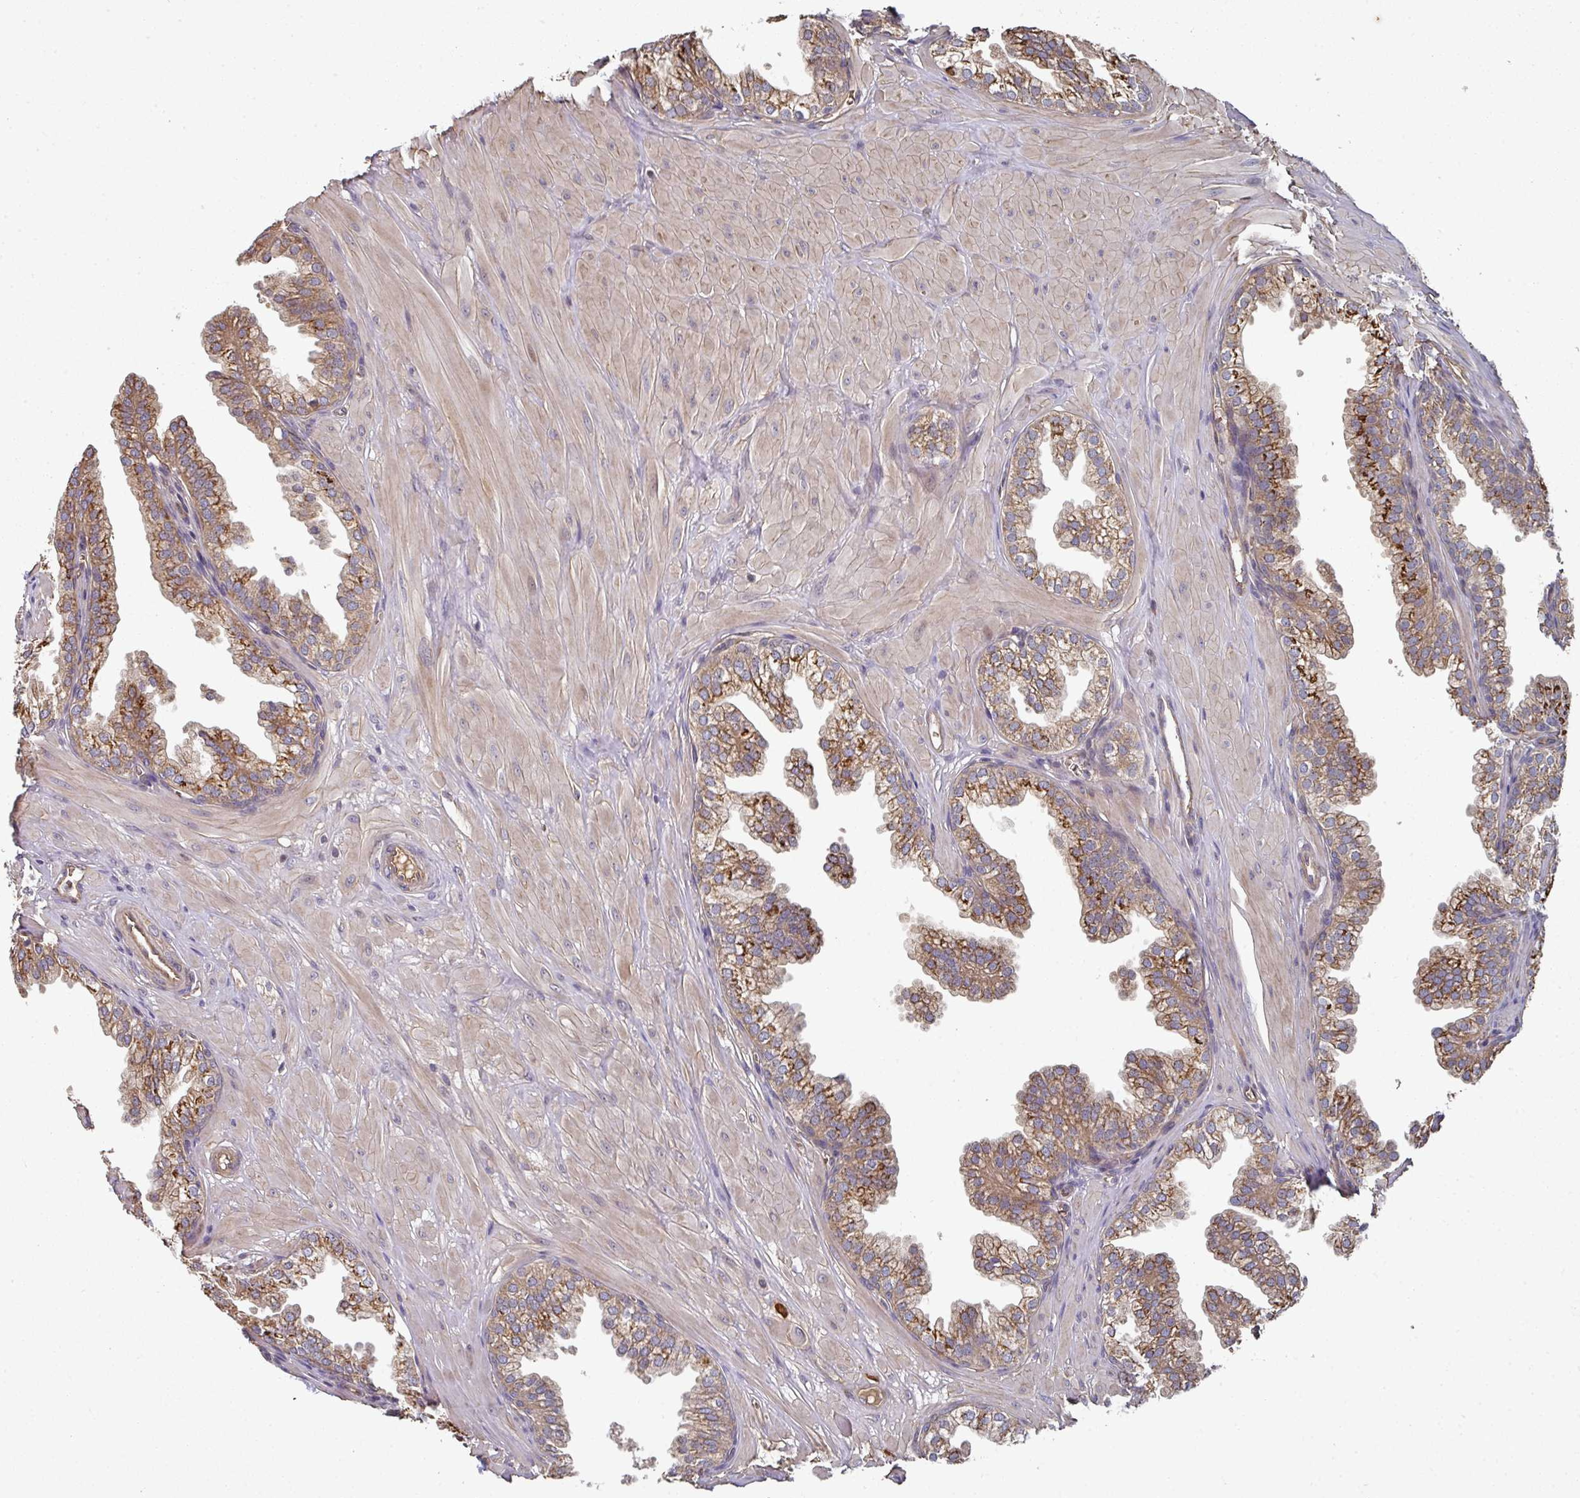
{"staining": {"intensity": "strong", "quantity": ">75%", "location": "cytoplasmic/membranous"}, "tissue": "prostate", "cell_type": "Glandular cells", "image_type": "normal", "snomed": [{"axis": "morphology", "description": "Normal tissue, NOS"}, {"axis": "topography", "description": "Prostate"}, {"axis": "topography", "description": "Peripheral nerve tissue"}], "caption": "Protein expression analysis of benign human prostate reveals strong cytoplasmic/membranous positivity in approximately >75% of glandular cells. (DAB IHC with brightfield microscopy, high magnification).", "gene": "EDEM2", "patient": {"sex": "male", "age": 55}}